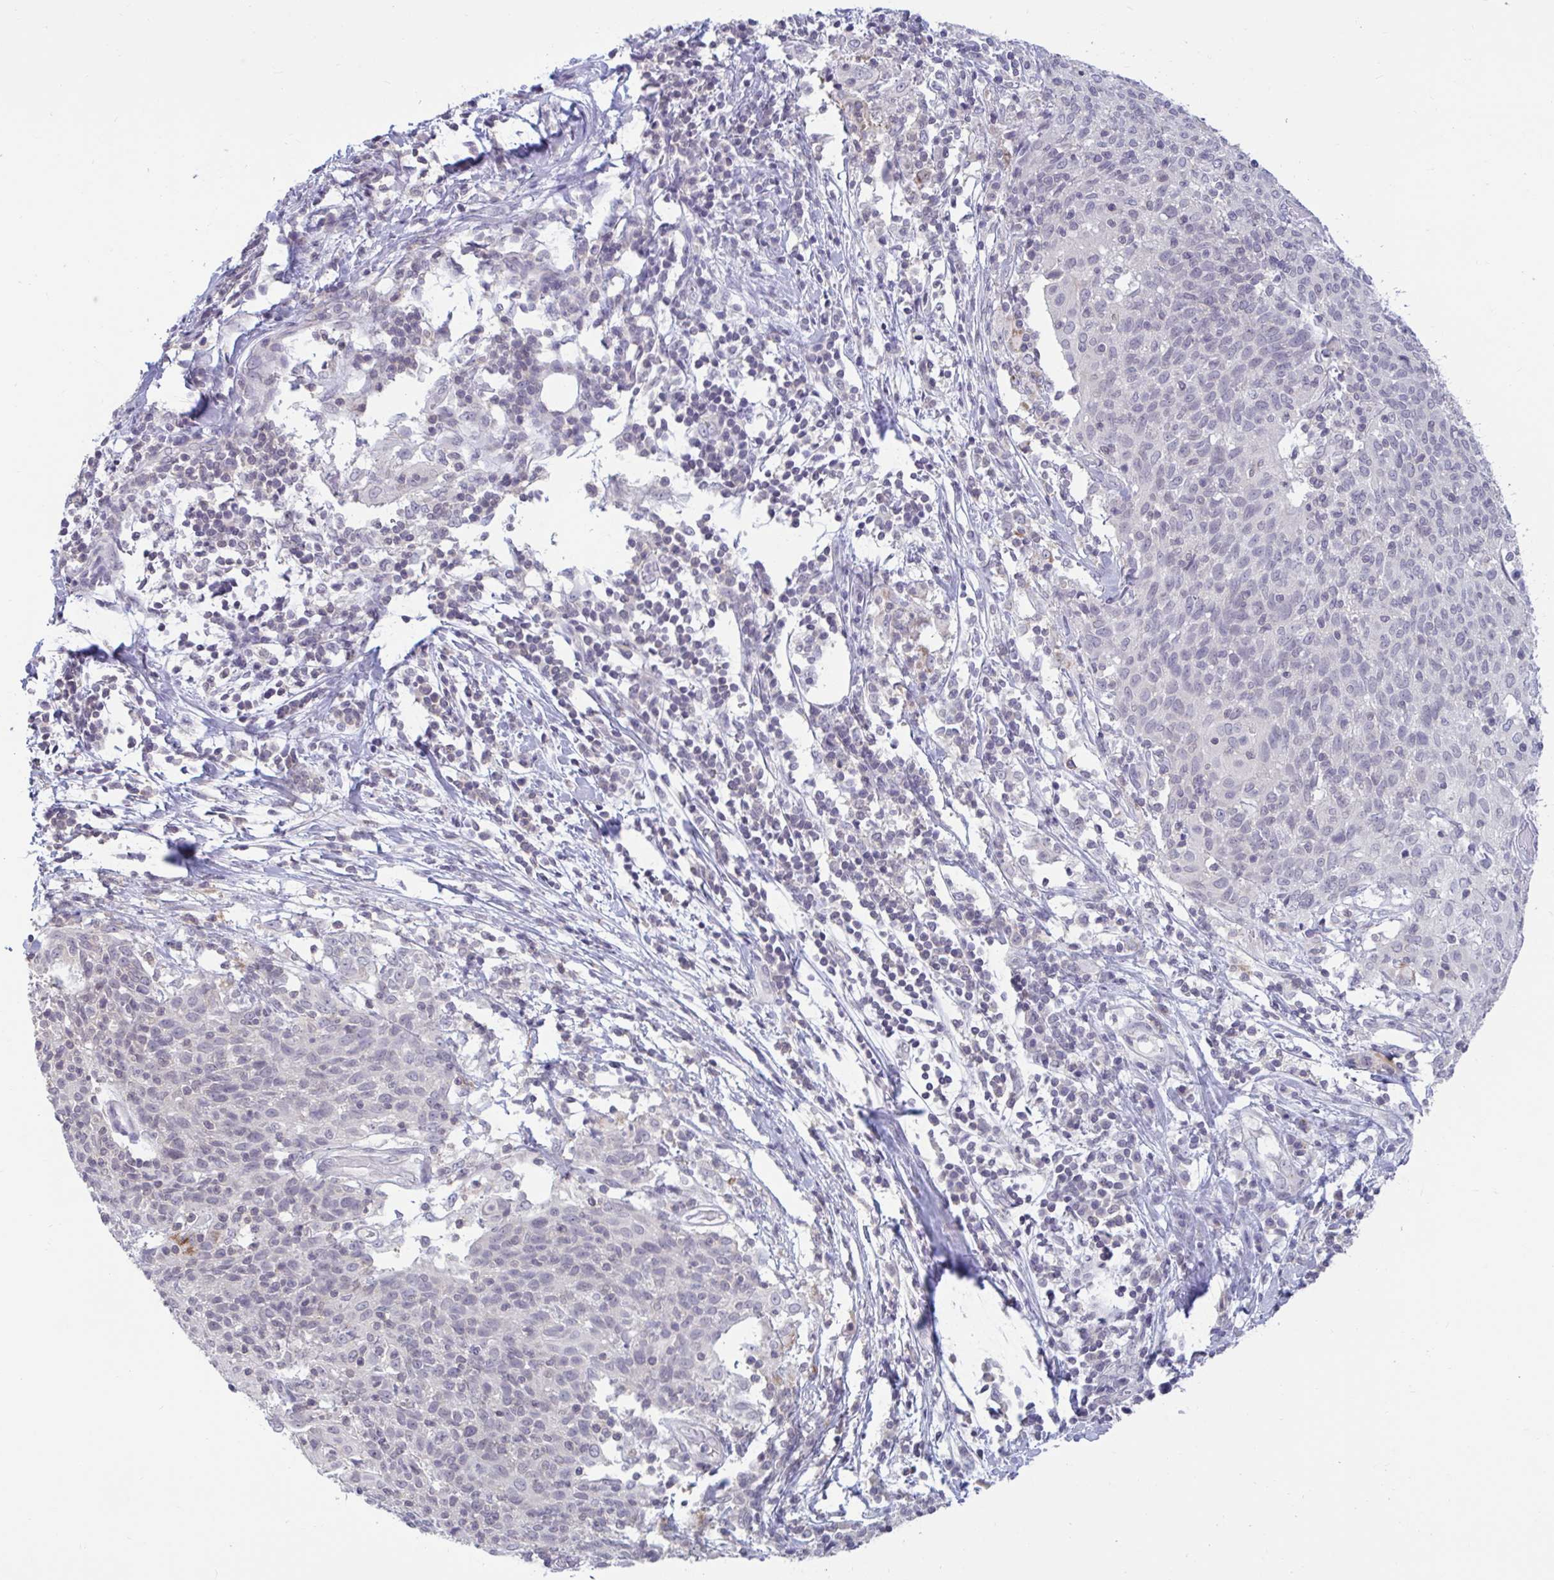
{"staining": {"intensity": "negative", "quantity": "none", "location": "none"}, "tissue": "cervical cancer", "cell_type": "Tumor cells", "image_type": "cancer", "snomed": [{"axis": "morphology", "description": "Squamous cell carcinoma, NOS"}, {"axis": "topography", "description": "Cervix"}], "caption": "A high-resolution photomicrograph shows immunohistochemistry staining of cervical cancer, which displays no significant positivity in tumor cells.", "gene": "ARPP19", "patient": {"sex": "female", "age": 52}}